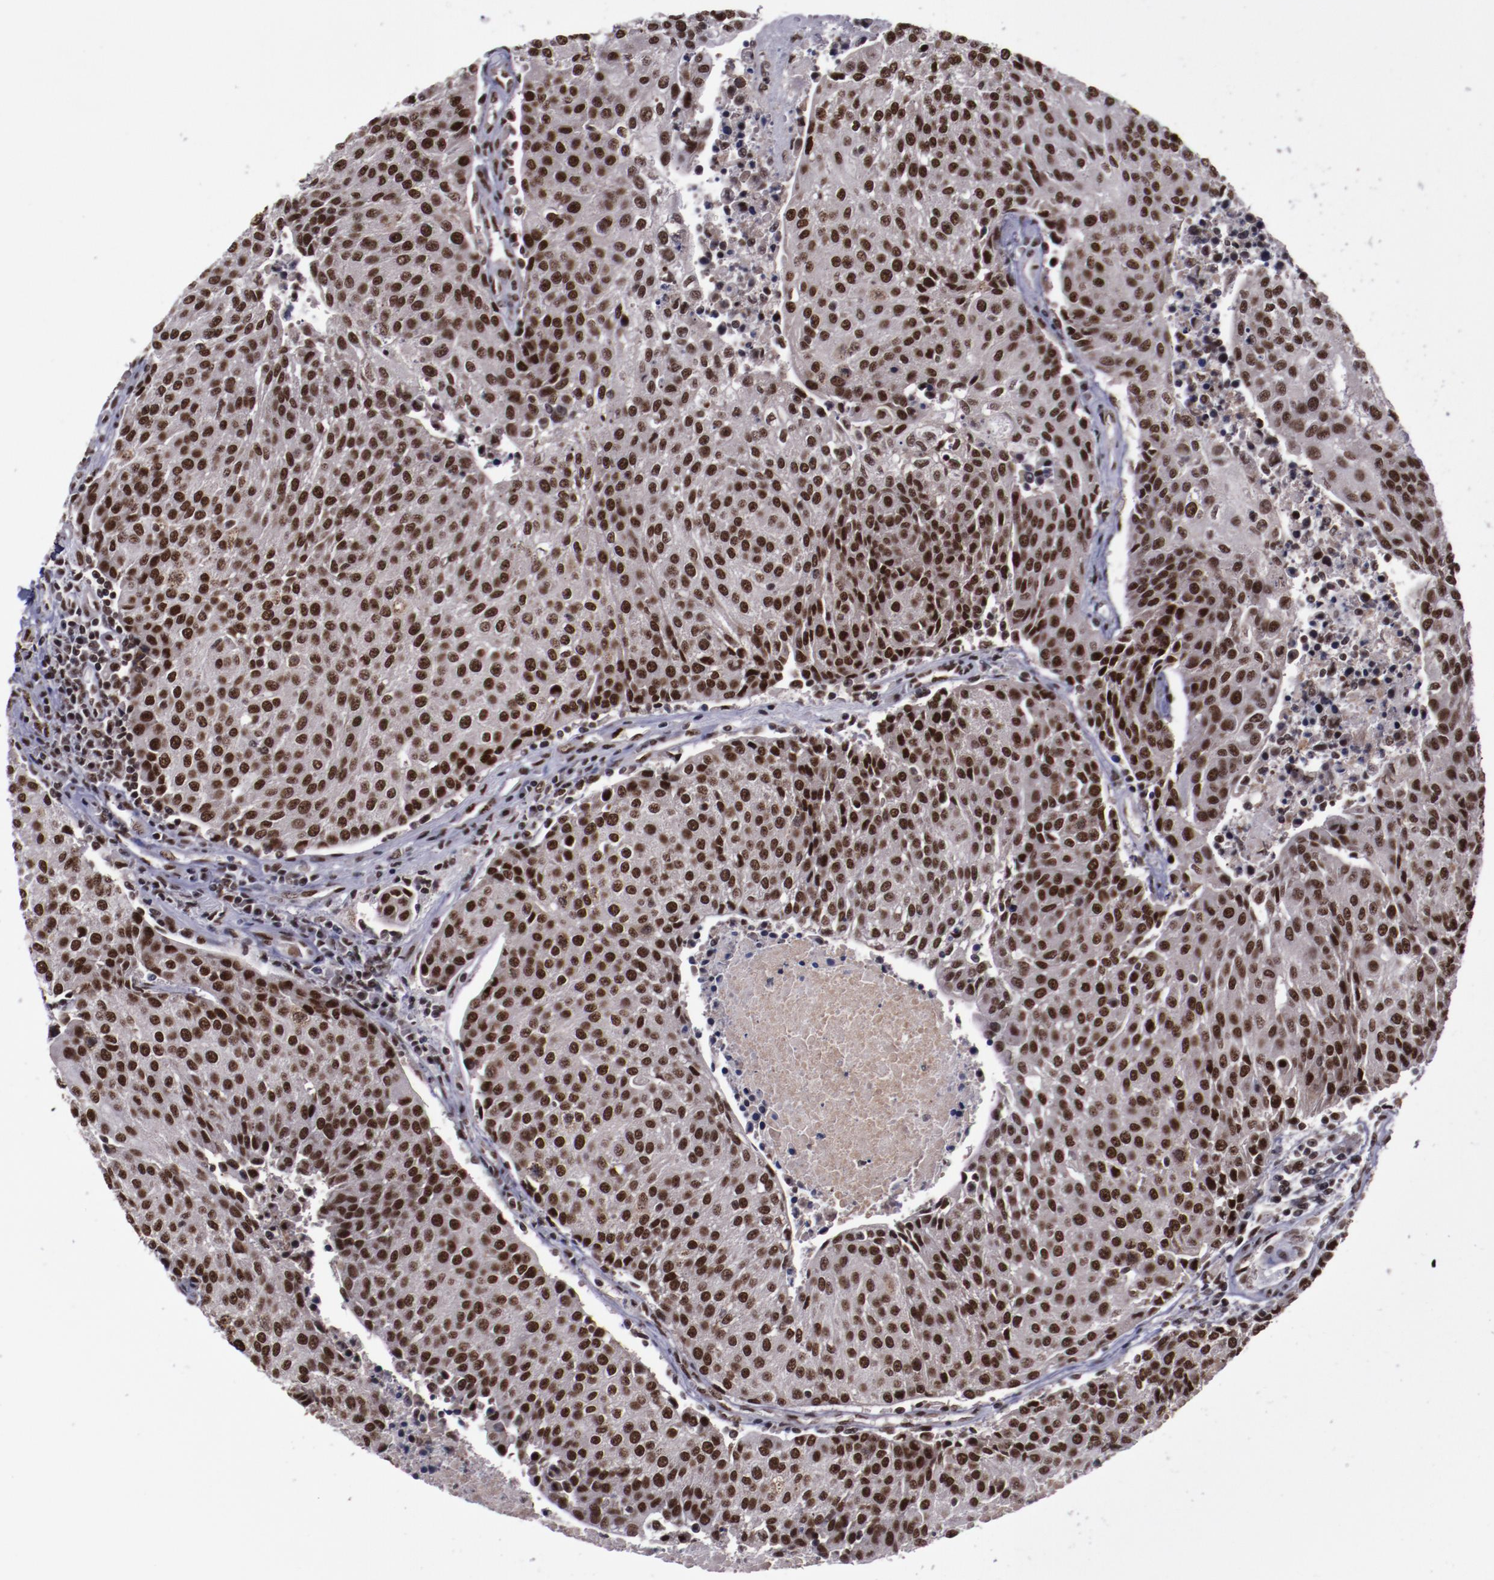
{"staining": {"intensity": "strong", "quantity": ">75%", "location": "nuclear"}, "tissue": "urothelial cancer", "cell_type": "Tumor cells", "image_type": "cancer", "snomed": [{"axis": "morphology", "description": "Urothelial carcinoma, High grade"}, {"axis": "topography", "description": "Urinary bladder"}], "caption": "Immunohistochemistry (IHC) (DAB) staining of human urothelial cancer reveals strong nuclear protein positivity in about >75% of tumor cells. (brown staining indicates protein expression, while blue staining denotes nuclei).", "gene": "ERH", "patient": {"sex": "female", "age": 85}}